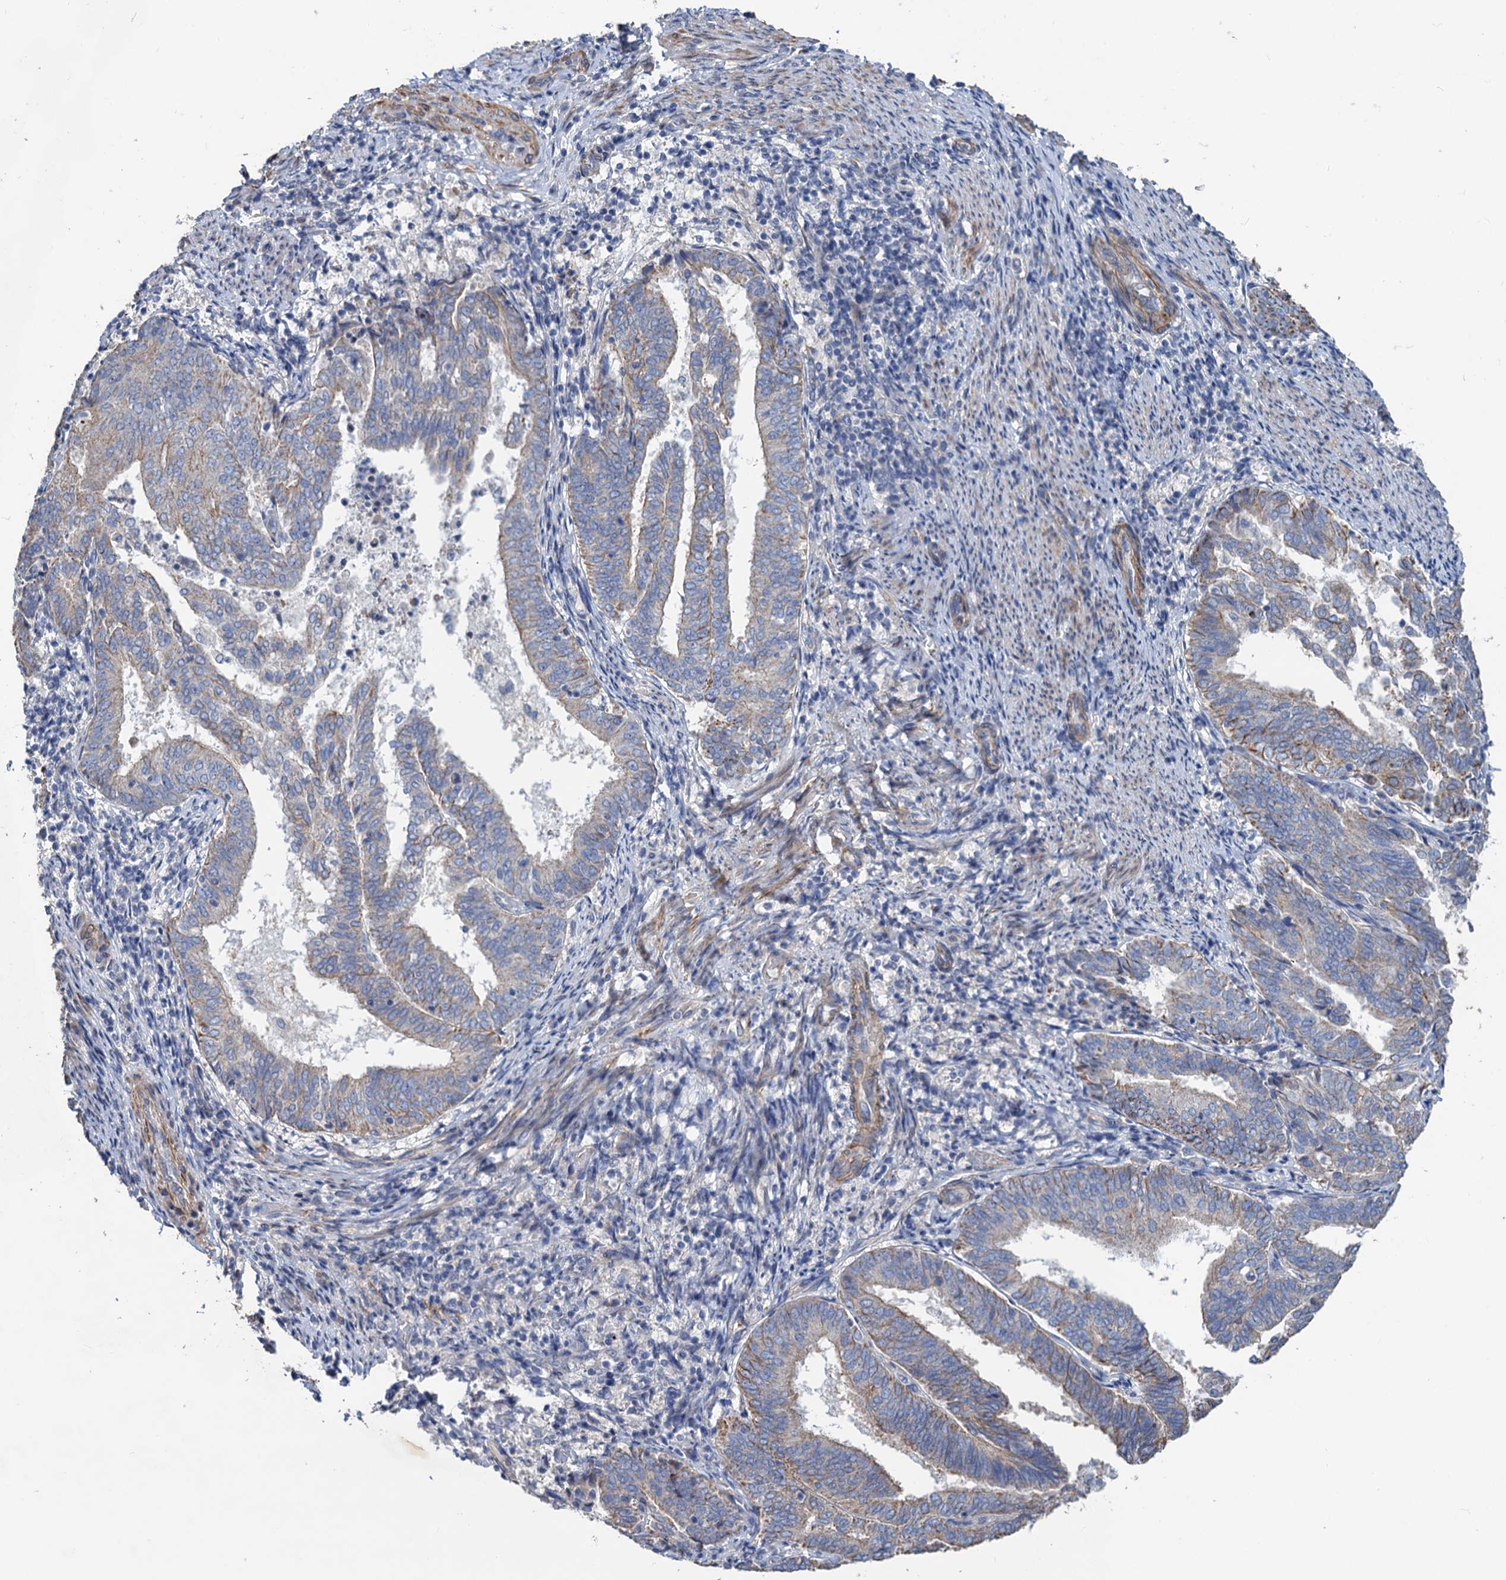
{"staining": {"intensity": "weak", "quantity": "25%-75%", "location": "cytoplasmic/membranous"}, "tissue": "endometrial cancer", "cell_type": "Tumor cells", "image_type": "cancer", "snomed": [{"axis": "morphology", "description": "Adenocarcinoma, NOS"}, {"axis": "topography", "description": "Endometrium"}], "caption": "Tumor cells display low levels of weak cytoplasmic/membranous positivity in approximately 25%-75% of cells in endometrial adenocarcinoma.", "gene": "SMCO3", "patient": {"sex": "female", "age": 80}}